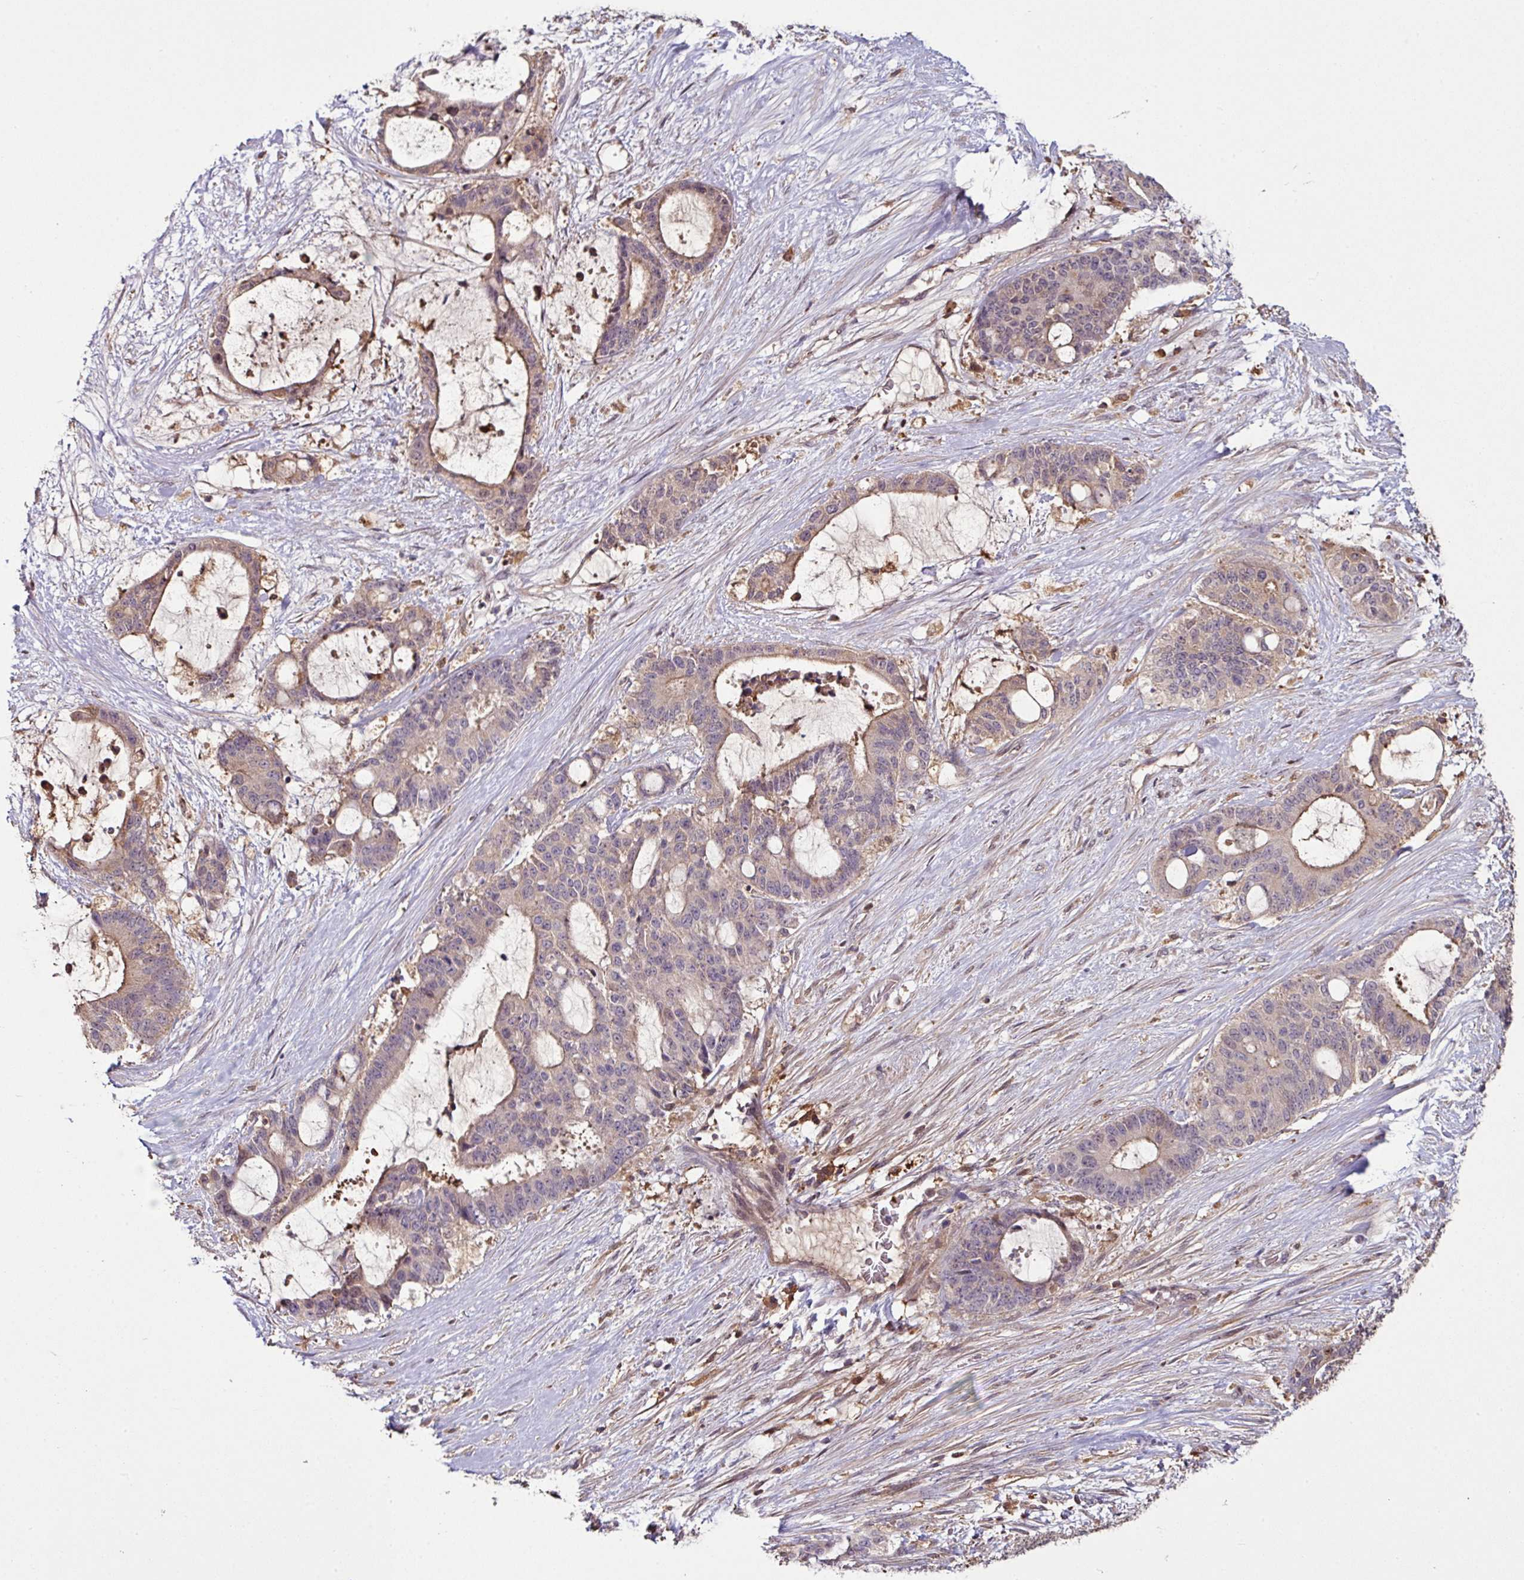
{"staining": {"intensity": "weak", "quantity": "25%-75%", "location": "cytoplasmic/membranous"}, "tissue": "liver cancer", "cell_type": "Tumor cells", "image_type": "cancer", "snomed": [{"axis": "morphology", "description": "Normal tissue, NOS"}, {"axis": "morphology", "description": "Cholangiocarcinoma"}, {"axis": "topography", "description": "Liver"}, {"axis": "topography", "description": "Peripheral nerve tissue"}], "caption": "This photomicrograph exhibits liver cancer stained with immunohistochemistry to label a protein in brown. The cytoplasmic/membranous of tumor cells show weak positivity for the protein. Nuclei are counter-stained blue.", "gene": "GNPDA1", "patient": {"sex": "female", "age": 73}}